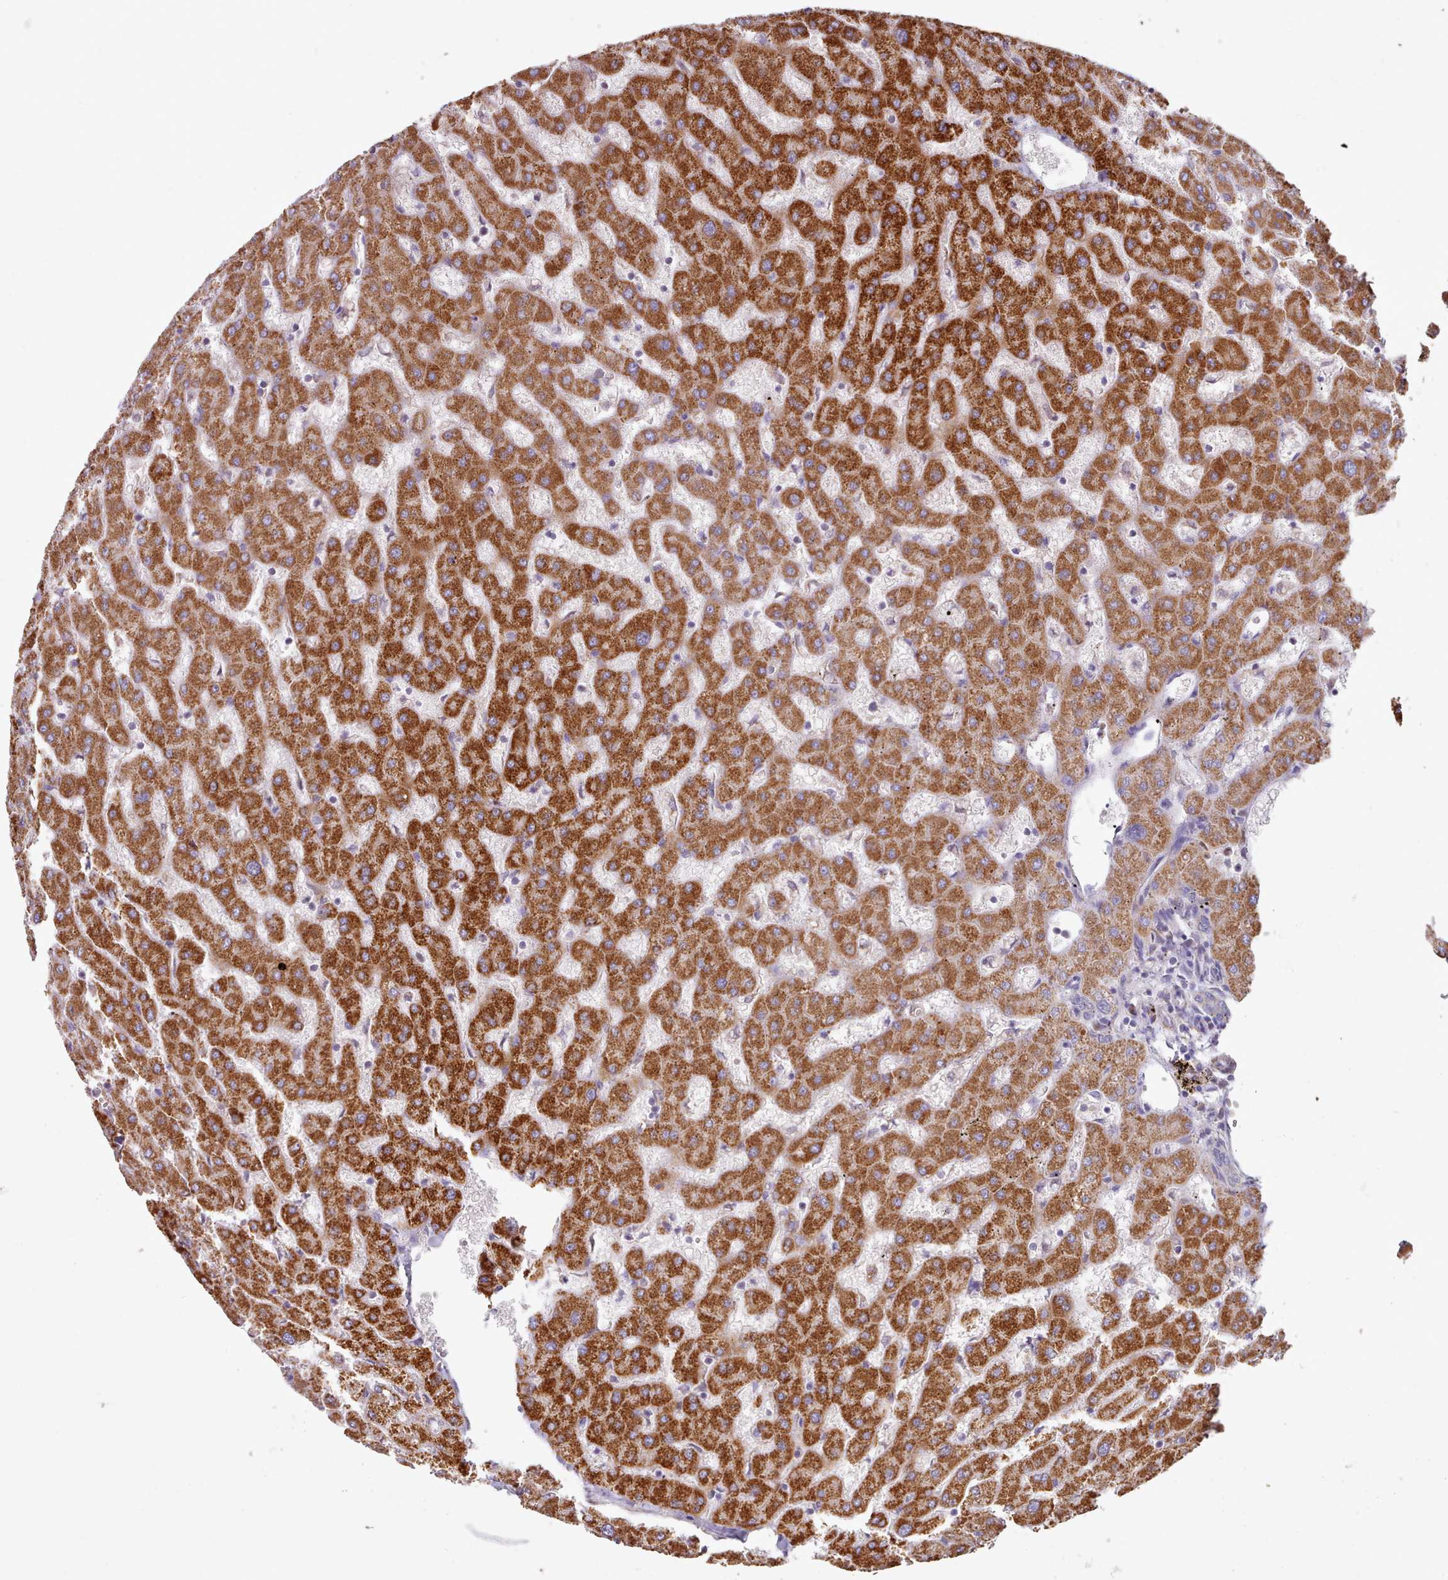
{"staining": {"intensity": "negative", "quantity": "none", "location": "none"}, "tissue": "liver", "cell_type": "Cholangiocytes", "image_type": "normal", "snomed": [{"axis": "morphology", "description": "Normal tissue, NOS"}, {"axis": "topography", "description": "Liver"}], "caption": "Protein analysis of normal liver shows no significant expression in cholangiocytes.", "gene": "HSDL2", "patient": {"sex": "female", "age": 63}}